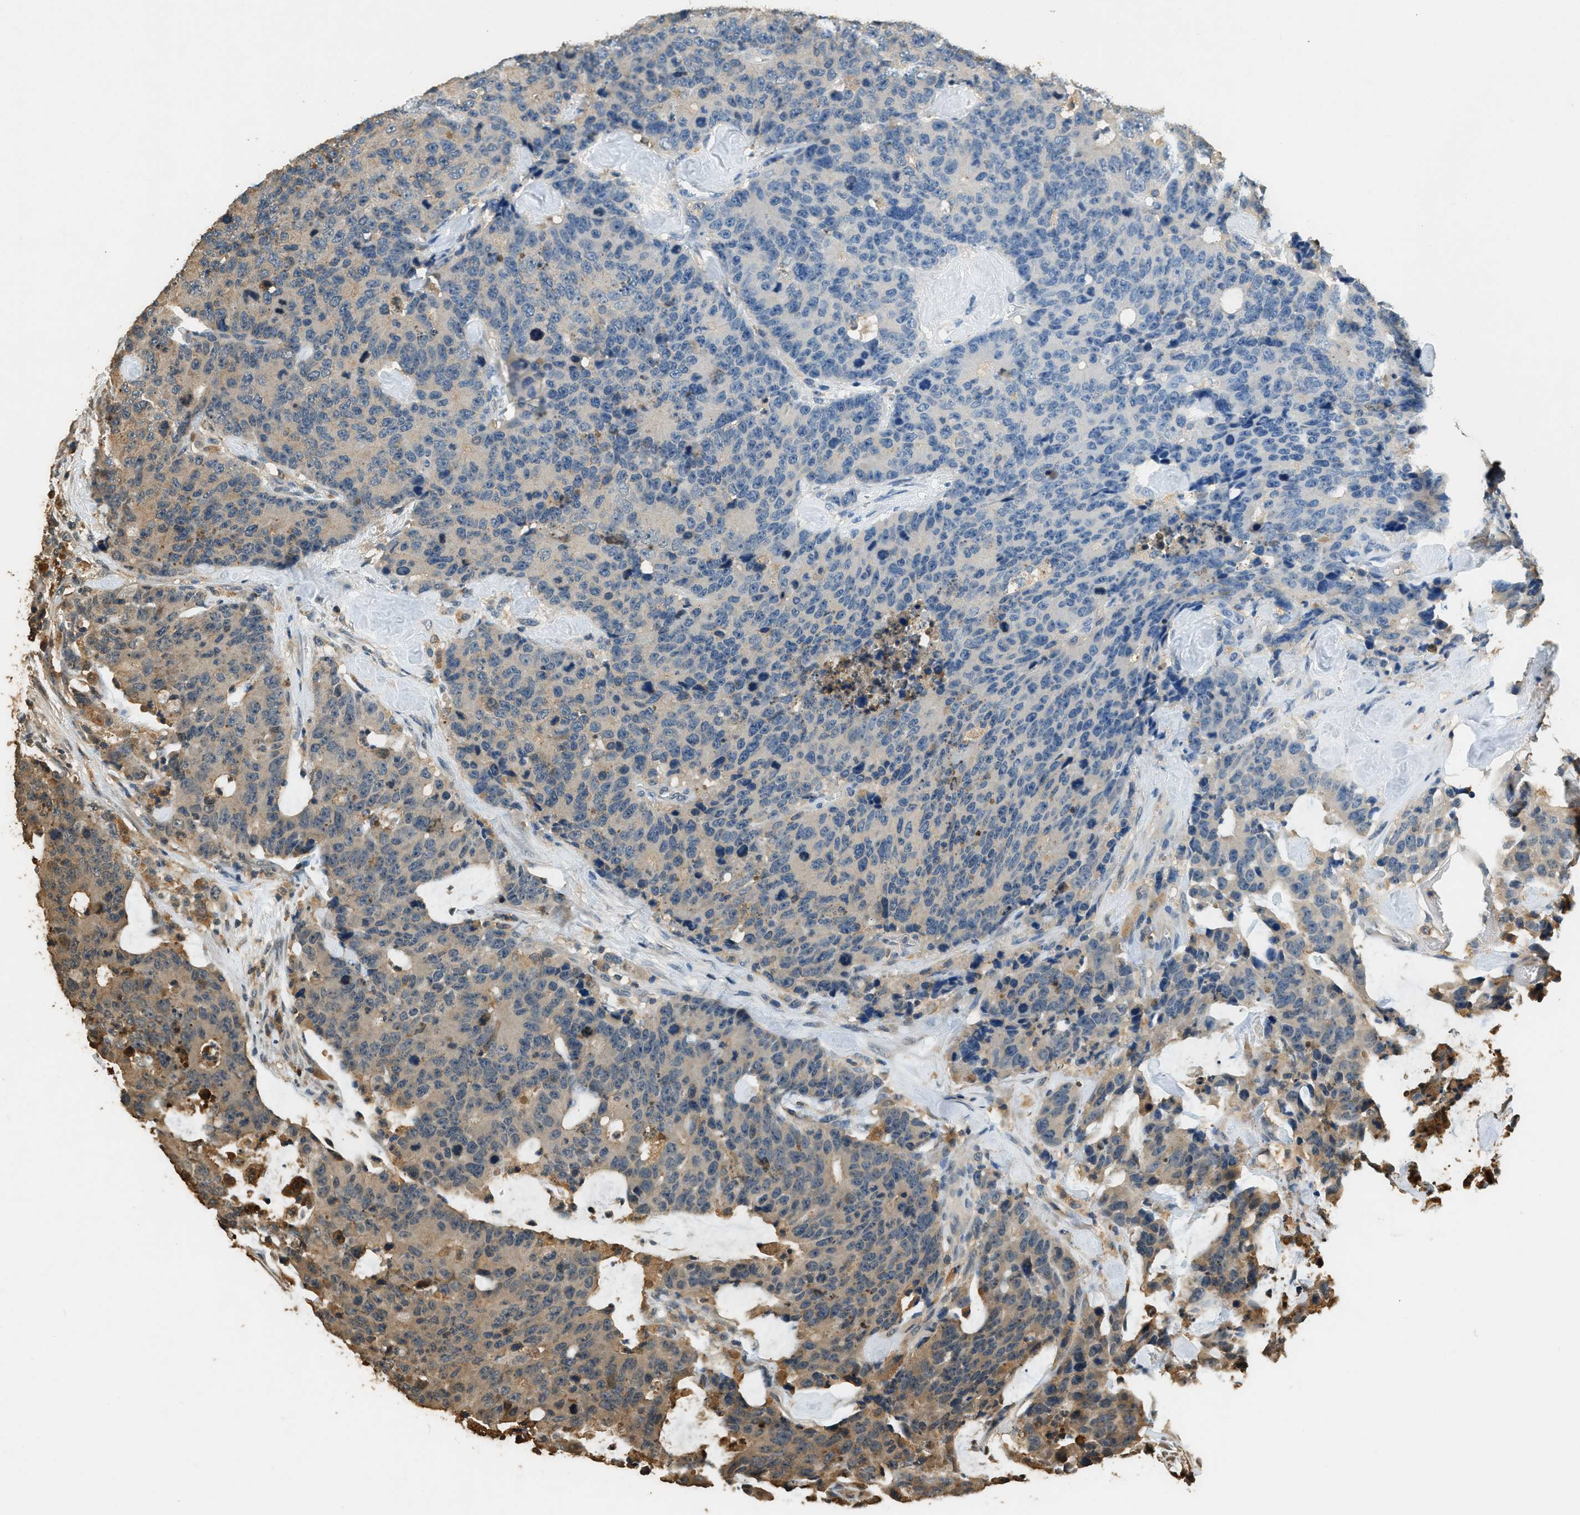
{"staining": {"intensity": "moderate", "quantity": "25%-75%", "location": "cytoplasmic/membranous"}, "tissue": "colorectal cancer", "cell_type": "Tumor cells", "image_type": "cancer", "snomed": [{"axis": "morphology", "description": "Adenocarcinoma, NOS"}, {"axis": "topography", "description": "Colon"}], "caption": "Adenocarcinoma (colorectal) was stained to show a protein in brown. There is medium levels of moderate cytoplasmic/membranous positivity in approximately 25%-75% of tumor cells.", "gene": "RAP2A", "patient": {"sex": "female", "age": 86}}